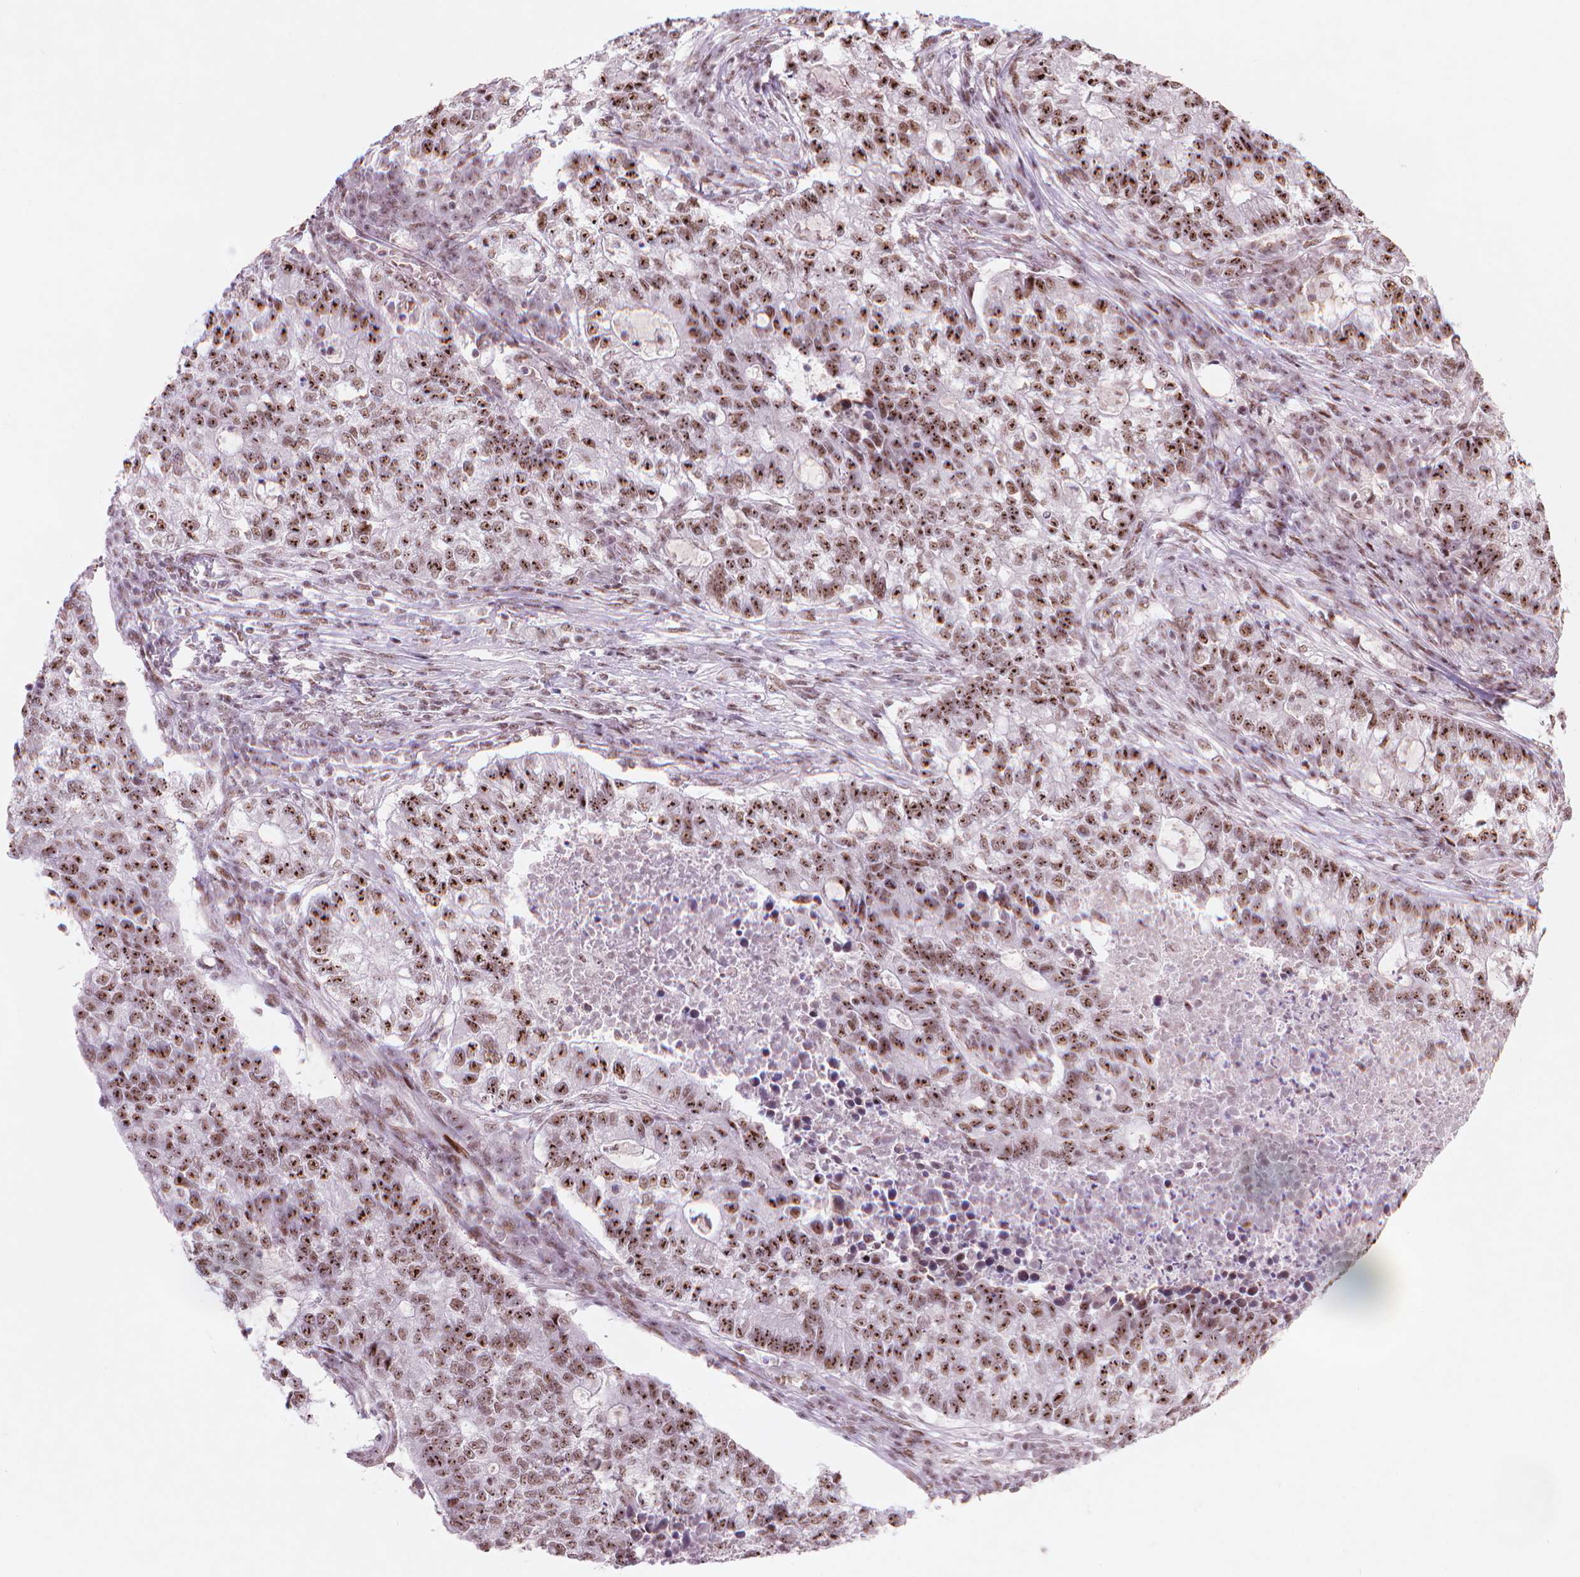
{"staining": {"intensity": "strong", "quantity": ">75%", "location": "nuclear"}, "tissue": "lung cancer", "cell_type": "Tumor cells", "image_type": "cancer", "snomed": [{"axis": "morphology", "description": "Adenocarcinoma, NOS"}, {"axis": "topography", "description": "Lung"}], "caption": "Strong nuclear staining for a protein is identified in about >75% of tumor cells of lung cancer (adenocarcinoma) using immunohistochemistry.", "gene": "HES7", "patient": {"sex": "male", "age": 57}}